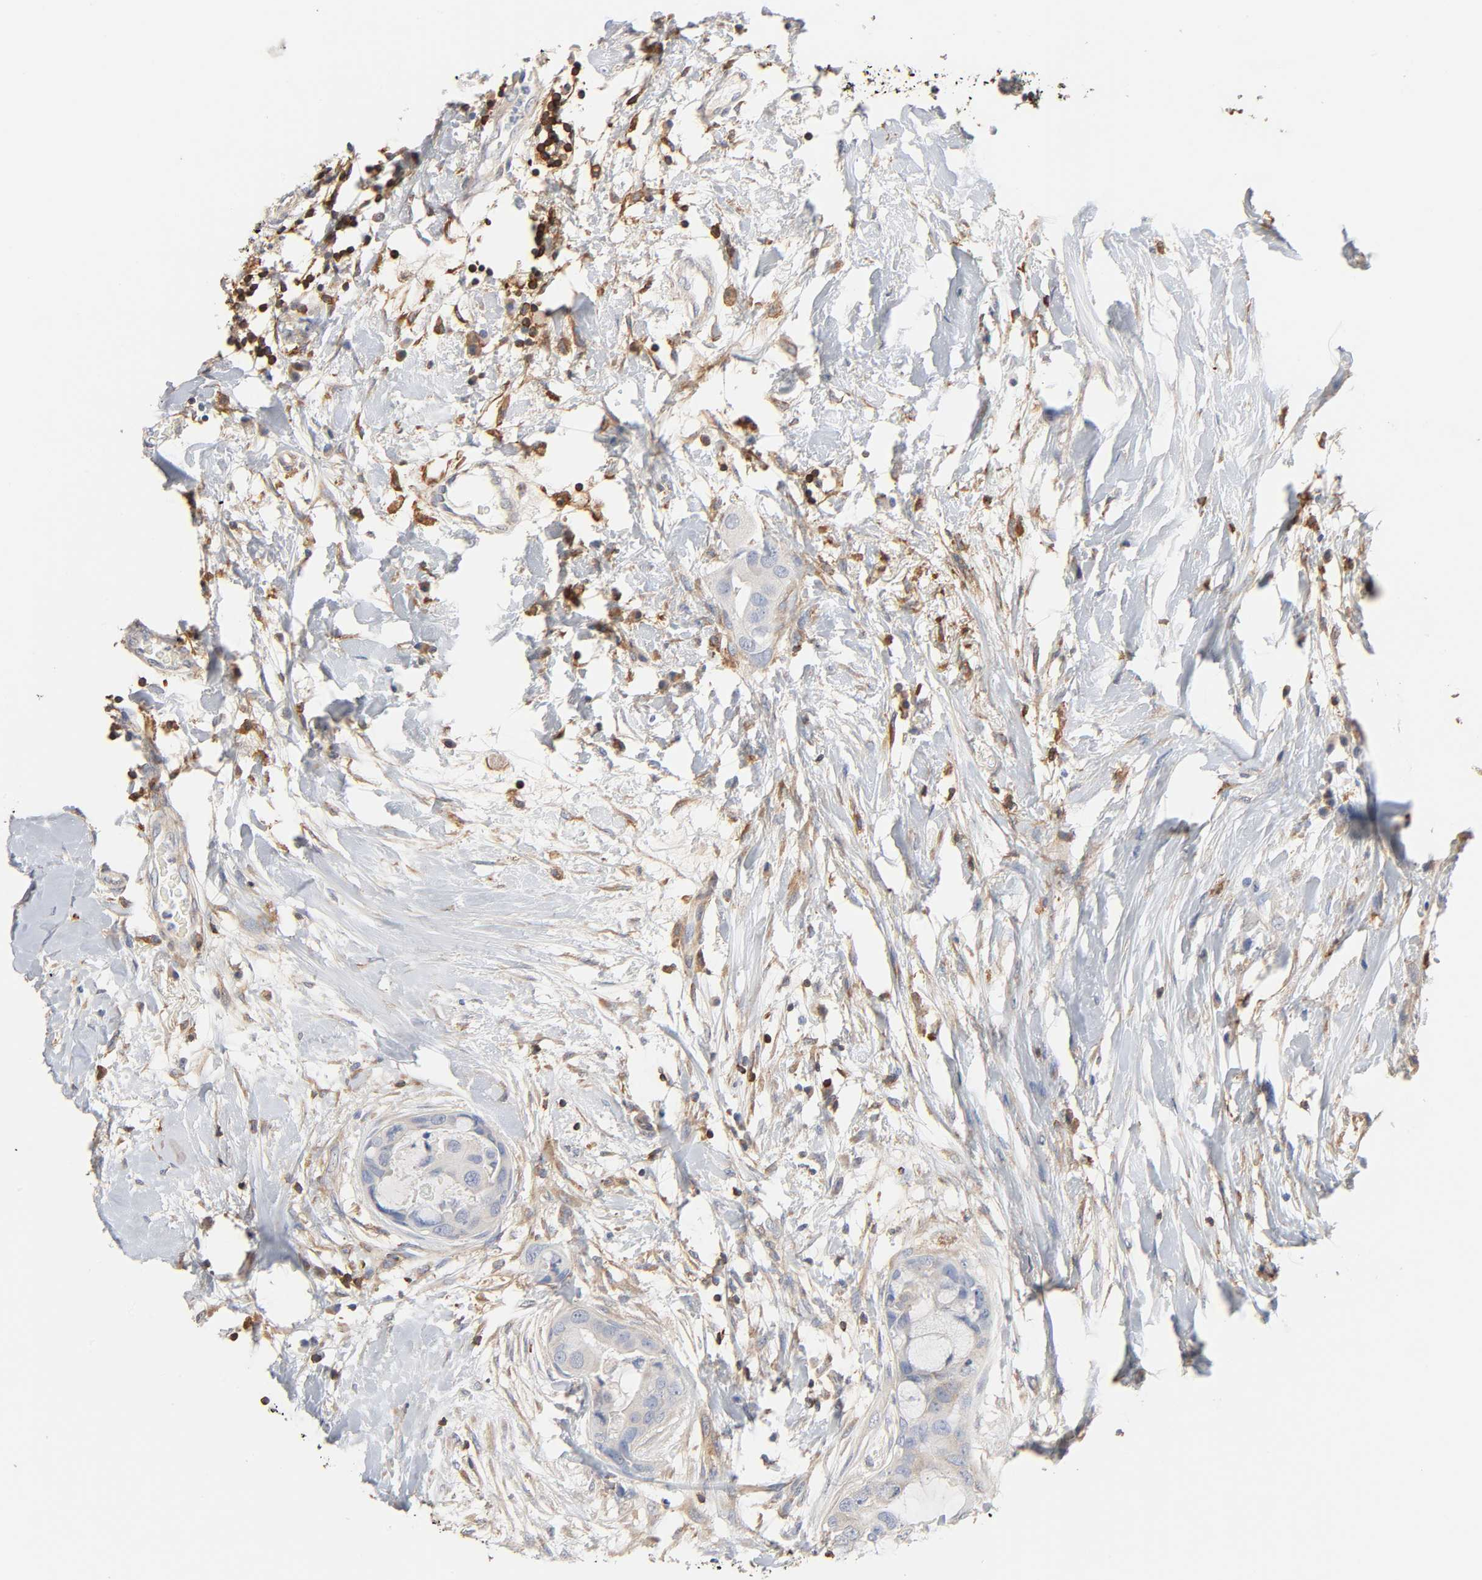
{"staining": {"intensity": "weak", "quantity": "<25%", "location": "cytoplasmic/membranous"}, "tissue": "breast cancer", "cell_type": "Tumor cells", "image_type": "cancer", "snomed": [{"axis": "morphology", "description": "Duct carcinoma"}, {"axis": "topography", "description": "Breast"}], "caption": "Tumor cells show no significant protein expression in breast invasive ductal carcinoma.", "gene": "BIN1", "patient": {"sex": "female", "age": 40}}